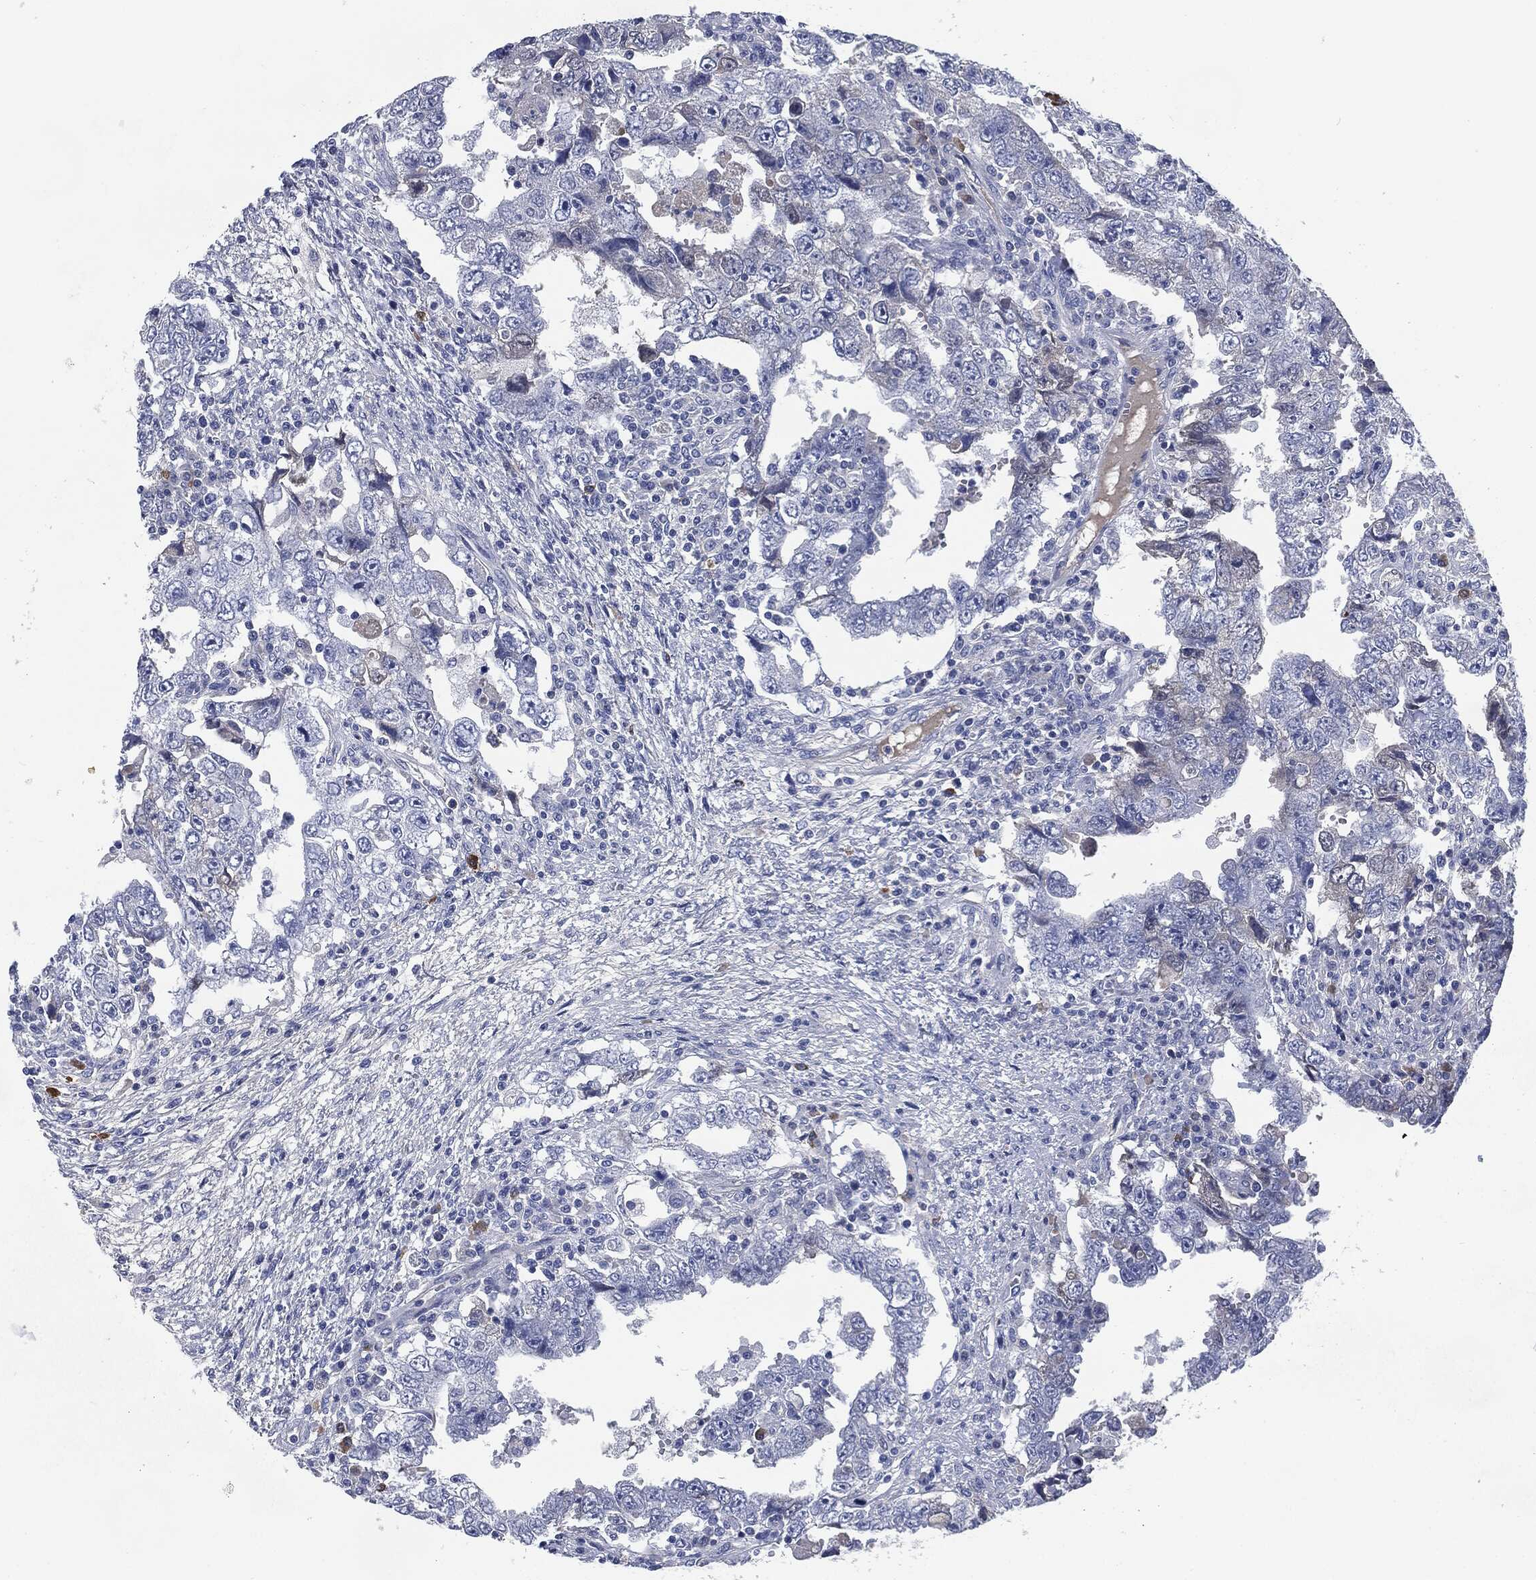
{"staining": {"intensity": "negative", "quantity": "none", "location": "none"}, "tissue": "testis cancer", "cell_type": "Tumor cells", "image_type": "cancer", "snomed": [{"axis": "morphology", "description": "Carcinoma, Embryonal, NOS"}, {"axis": "topography", "description": "Testis"}], "caption": "An image of testis embryonal carcinoma stained for a protein demonstrates no brown staining in tumor cells. (DAB immunohistochemistry, high magnification).", "gene": "CD27", "patient": {"sex": "male", "age": 26}}